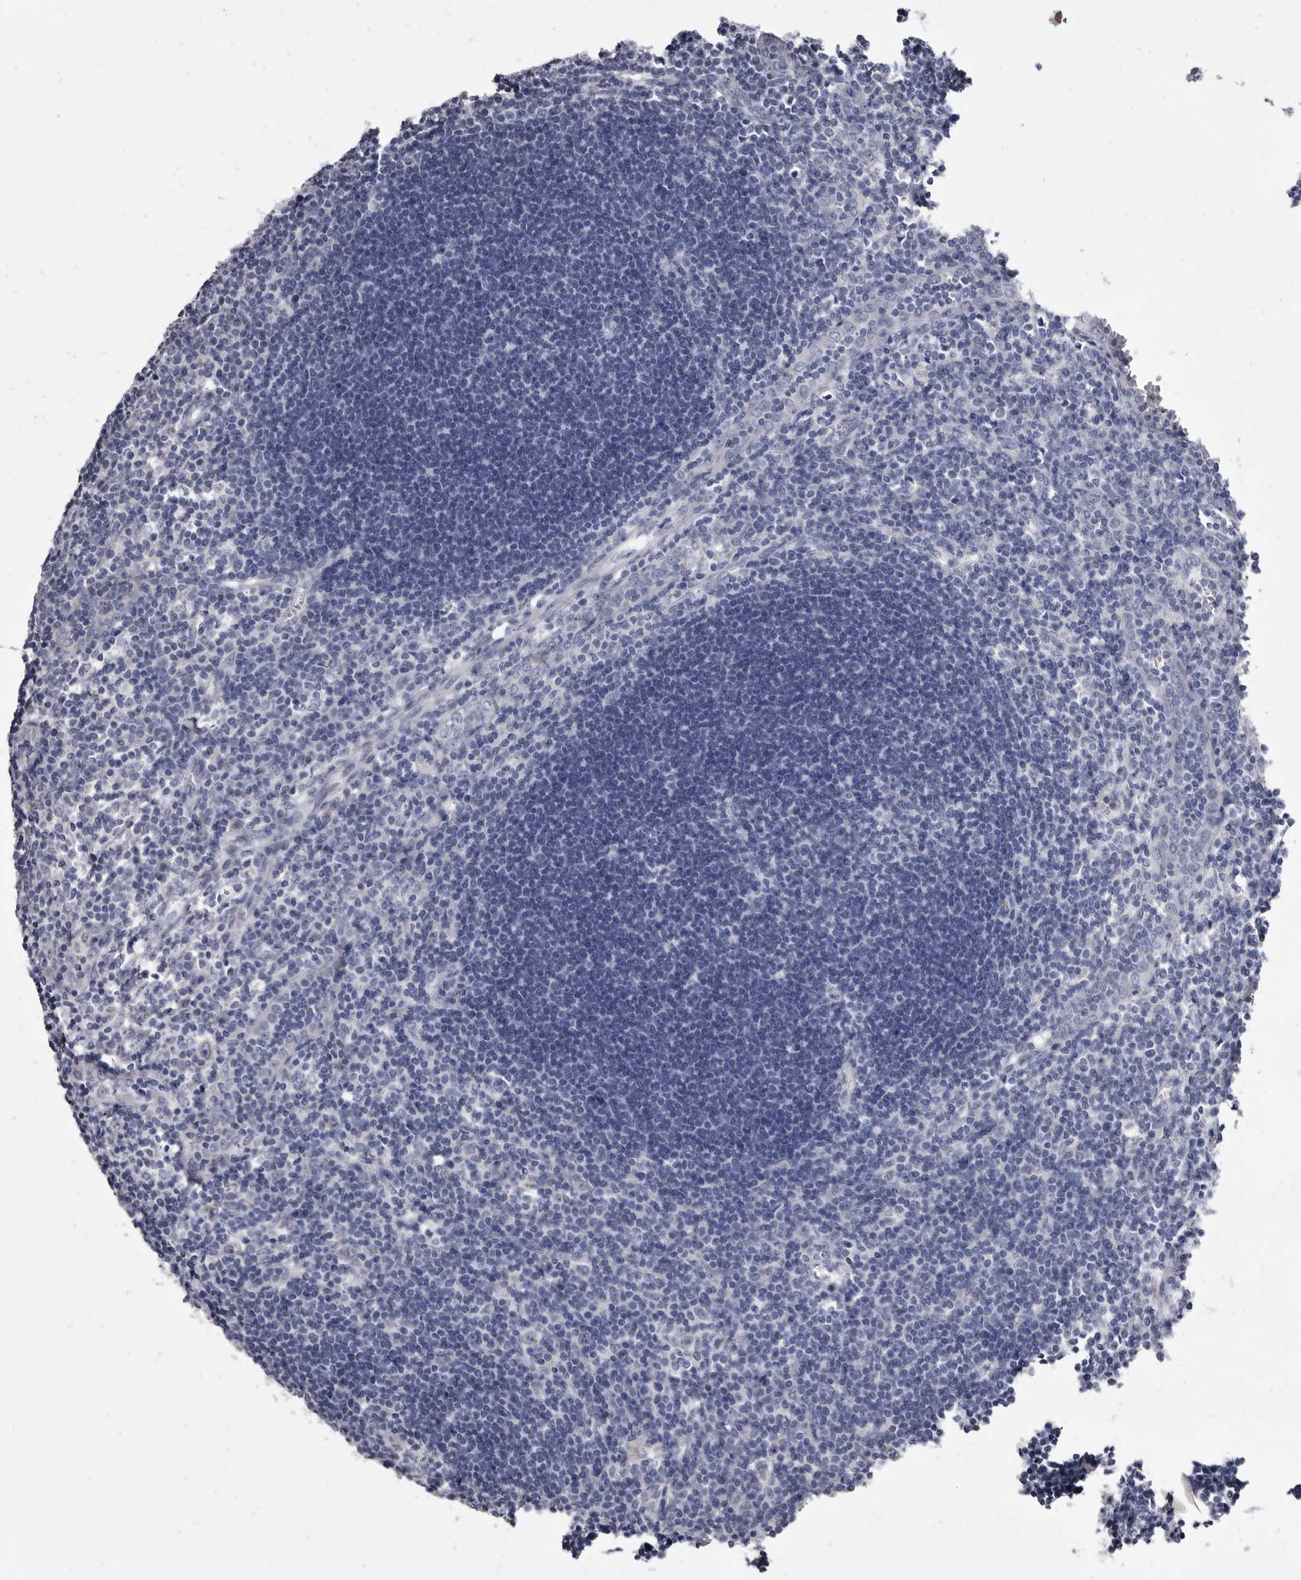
{"staining": {"intensity": "negative", "quantity": "none", "location": "none"}, "tissue": "lymph node", "cell_type": "Germinal center cells", "image_type": "normal", "snomed": [{"axis": "morphology", "description": "Normal tissue, NOS"}, {"axis": "morphology", "description": "Malignant melanoma, Metastatic site"}, {"axis": "topography", "description": "Lymph node"}], "caption": "There is no significant expression in germinal center cells of lymph node. (Brightfield microscopy of DAB (3,3'-diaminobenzidine) immunohistochemistry at high magnification).", "gene": "CYP2E1", "patient": {"sex": "male", "age": 41}}